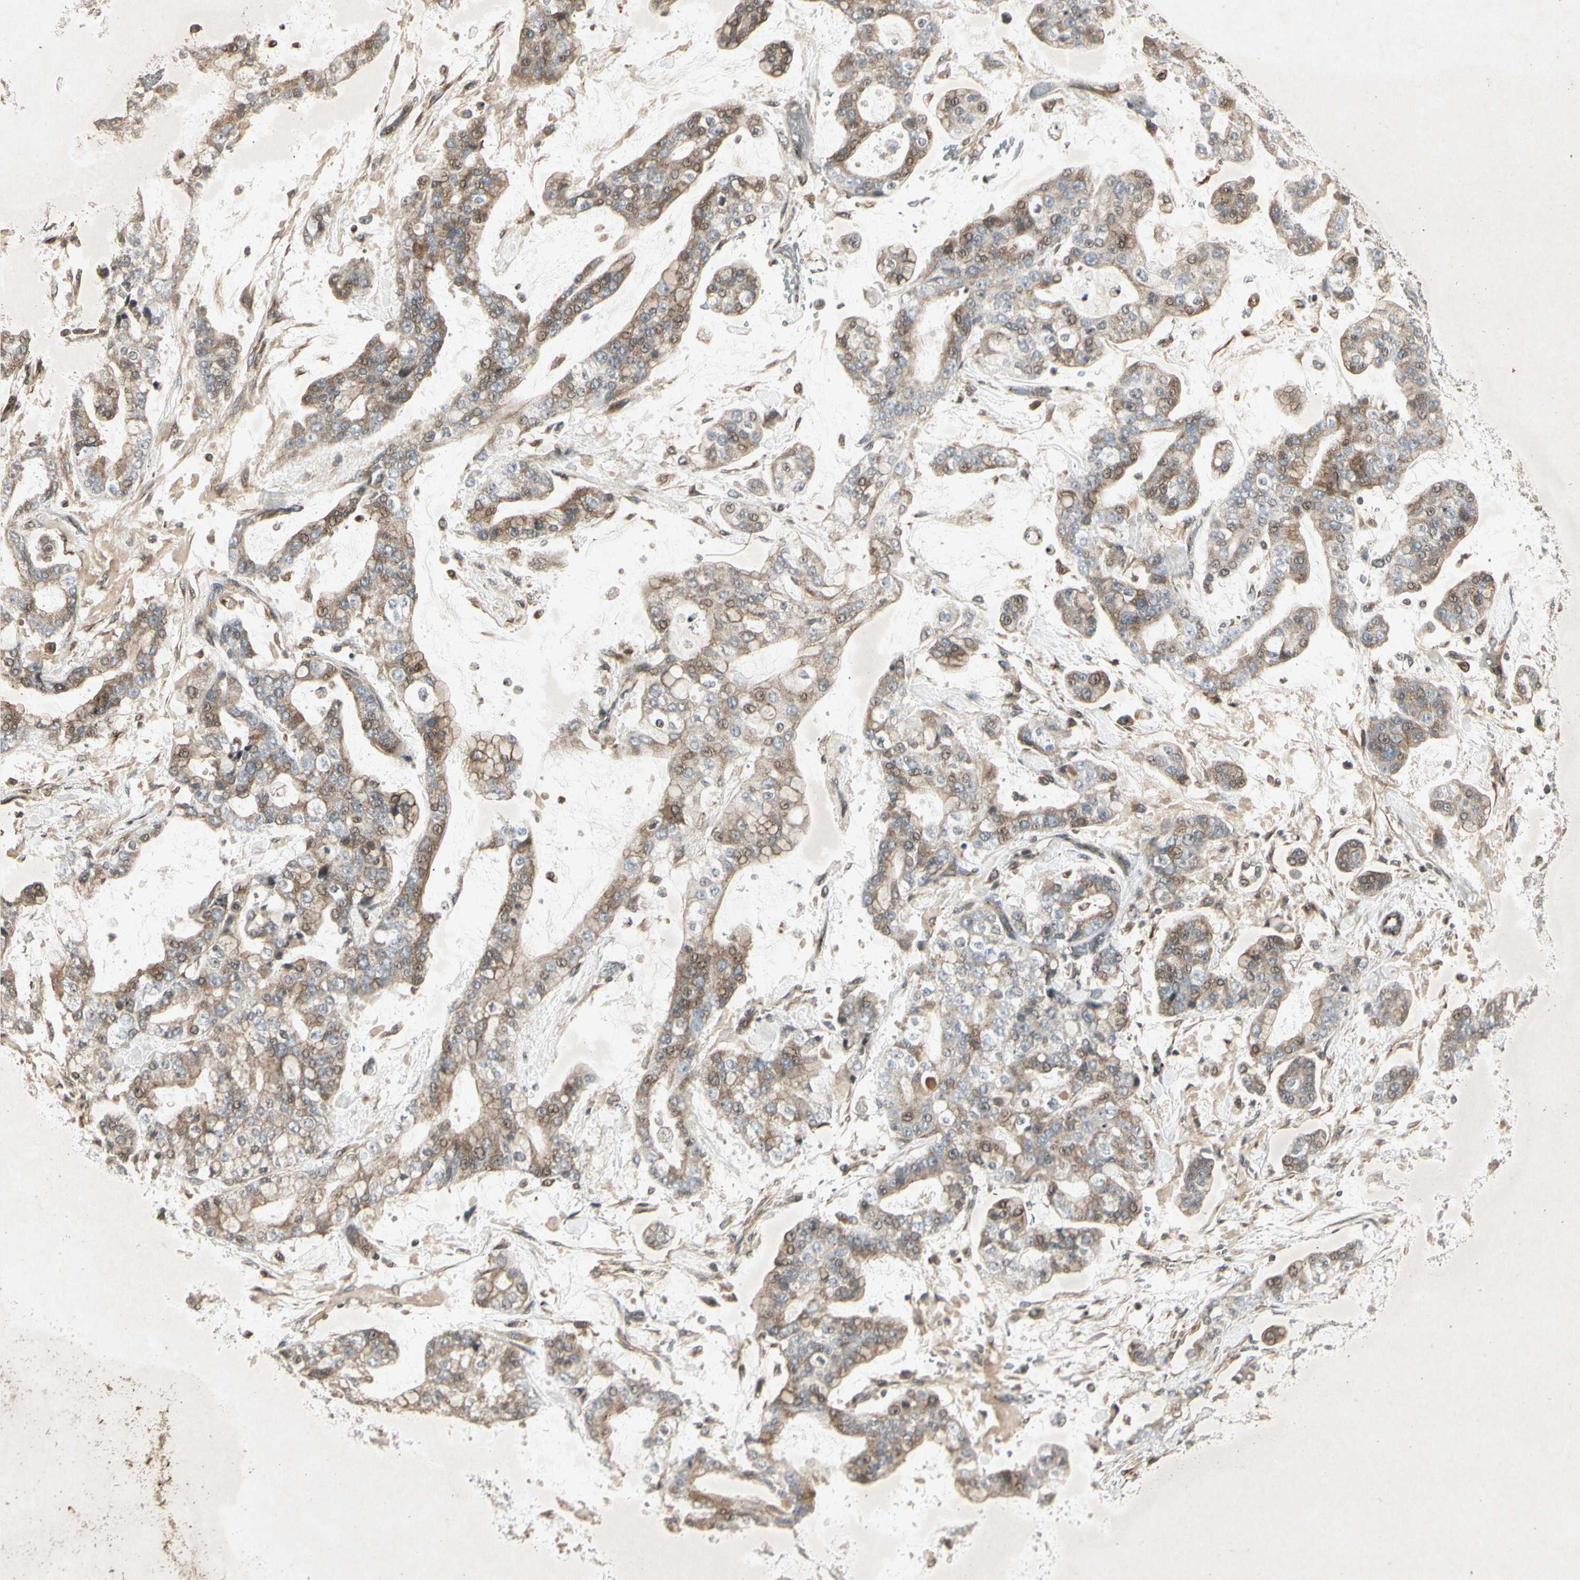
{"staining": {"intensity": "weak", "quantity": ">75%", "location": "cytoplasmic/membranous"}, "tissue": "stomach cancer", "cell_type": "Tumor cells", "image_type": "cancer", "snomed": [{"axis": "morphology", "description": "Normal tissue, NOS"}, {"axis": "morphology", "description": "Adenocarcinoma, NOS"}, {"axis": "topography", "description": "Stomach, upper"}, {"axis": "topography", "description": "Stomach"}], "caption": "There is low levels of weak cytoplasmic/membranous expression in tumor cells of adenocarcinoma (stomach), as demonstrated by immunohistochemical staining (brown color).", "gene": "TEK", "patient": {"sex": "male", "age": 76}}